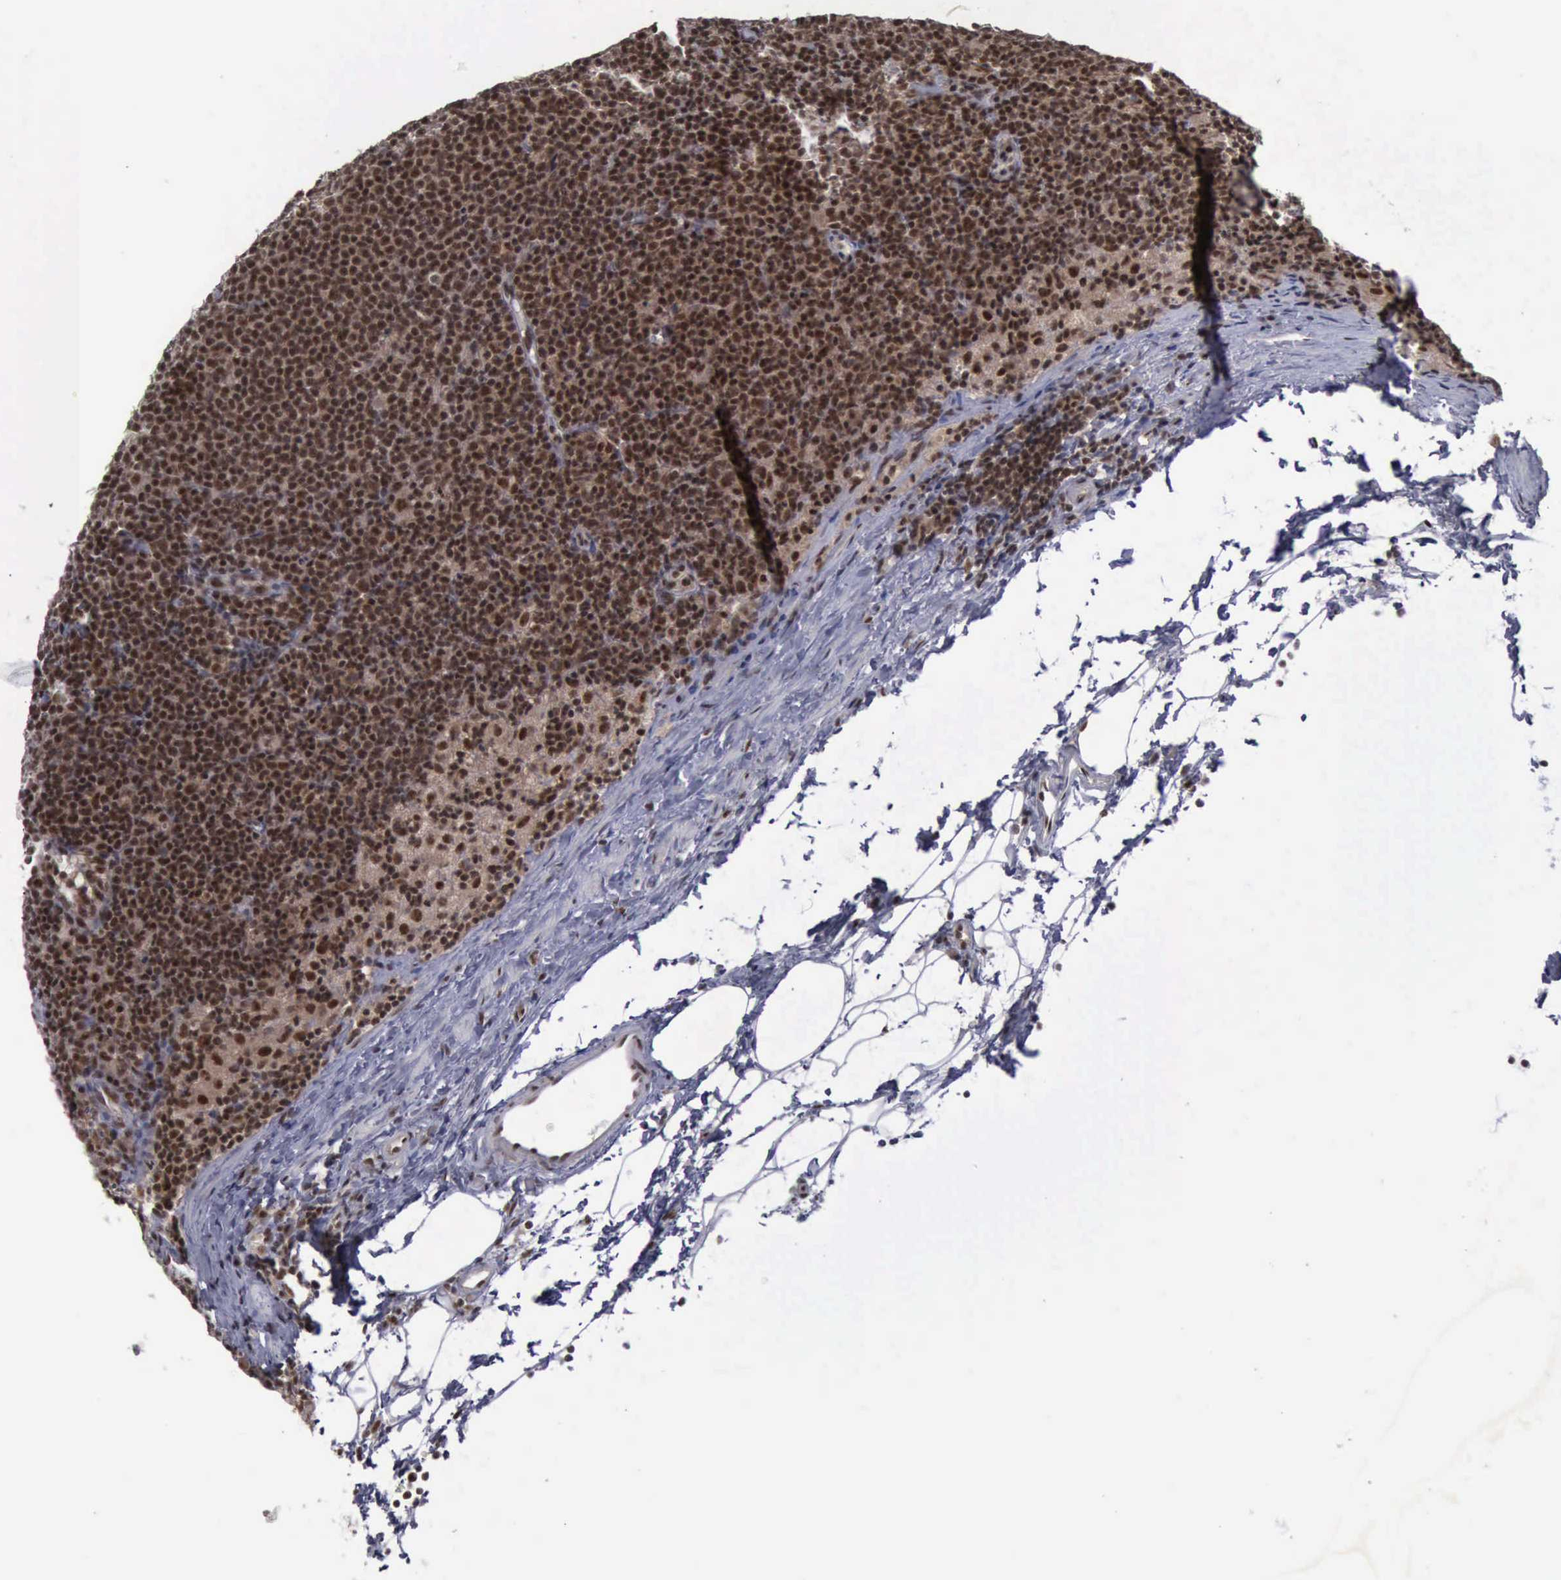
{"staining": {"intensity": "strong", "quantity": ">75%", "location": "cytoplasmic/membranous,nuclear"}, "tissue": "lymphoma", "cell_type": "Tumor cells", "image_type": "cancer", "snomed": [{"axis": "morphology", "description": "Malignant lymphoma, non-Hodgkin's type, Low grade"}, {"axis": "topography", "description": "Lymph node"}], "caption": "This photomicrograph reveals immunohistochemistry (IHC) staining of lymphoma, with high strong cytoplasmic/membranous and nuclear expression in approximately >75% of tumor cells.", "gene": "ATM", "patient": {"sex": "male", "age": 65}}